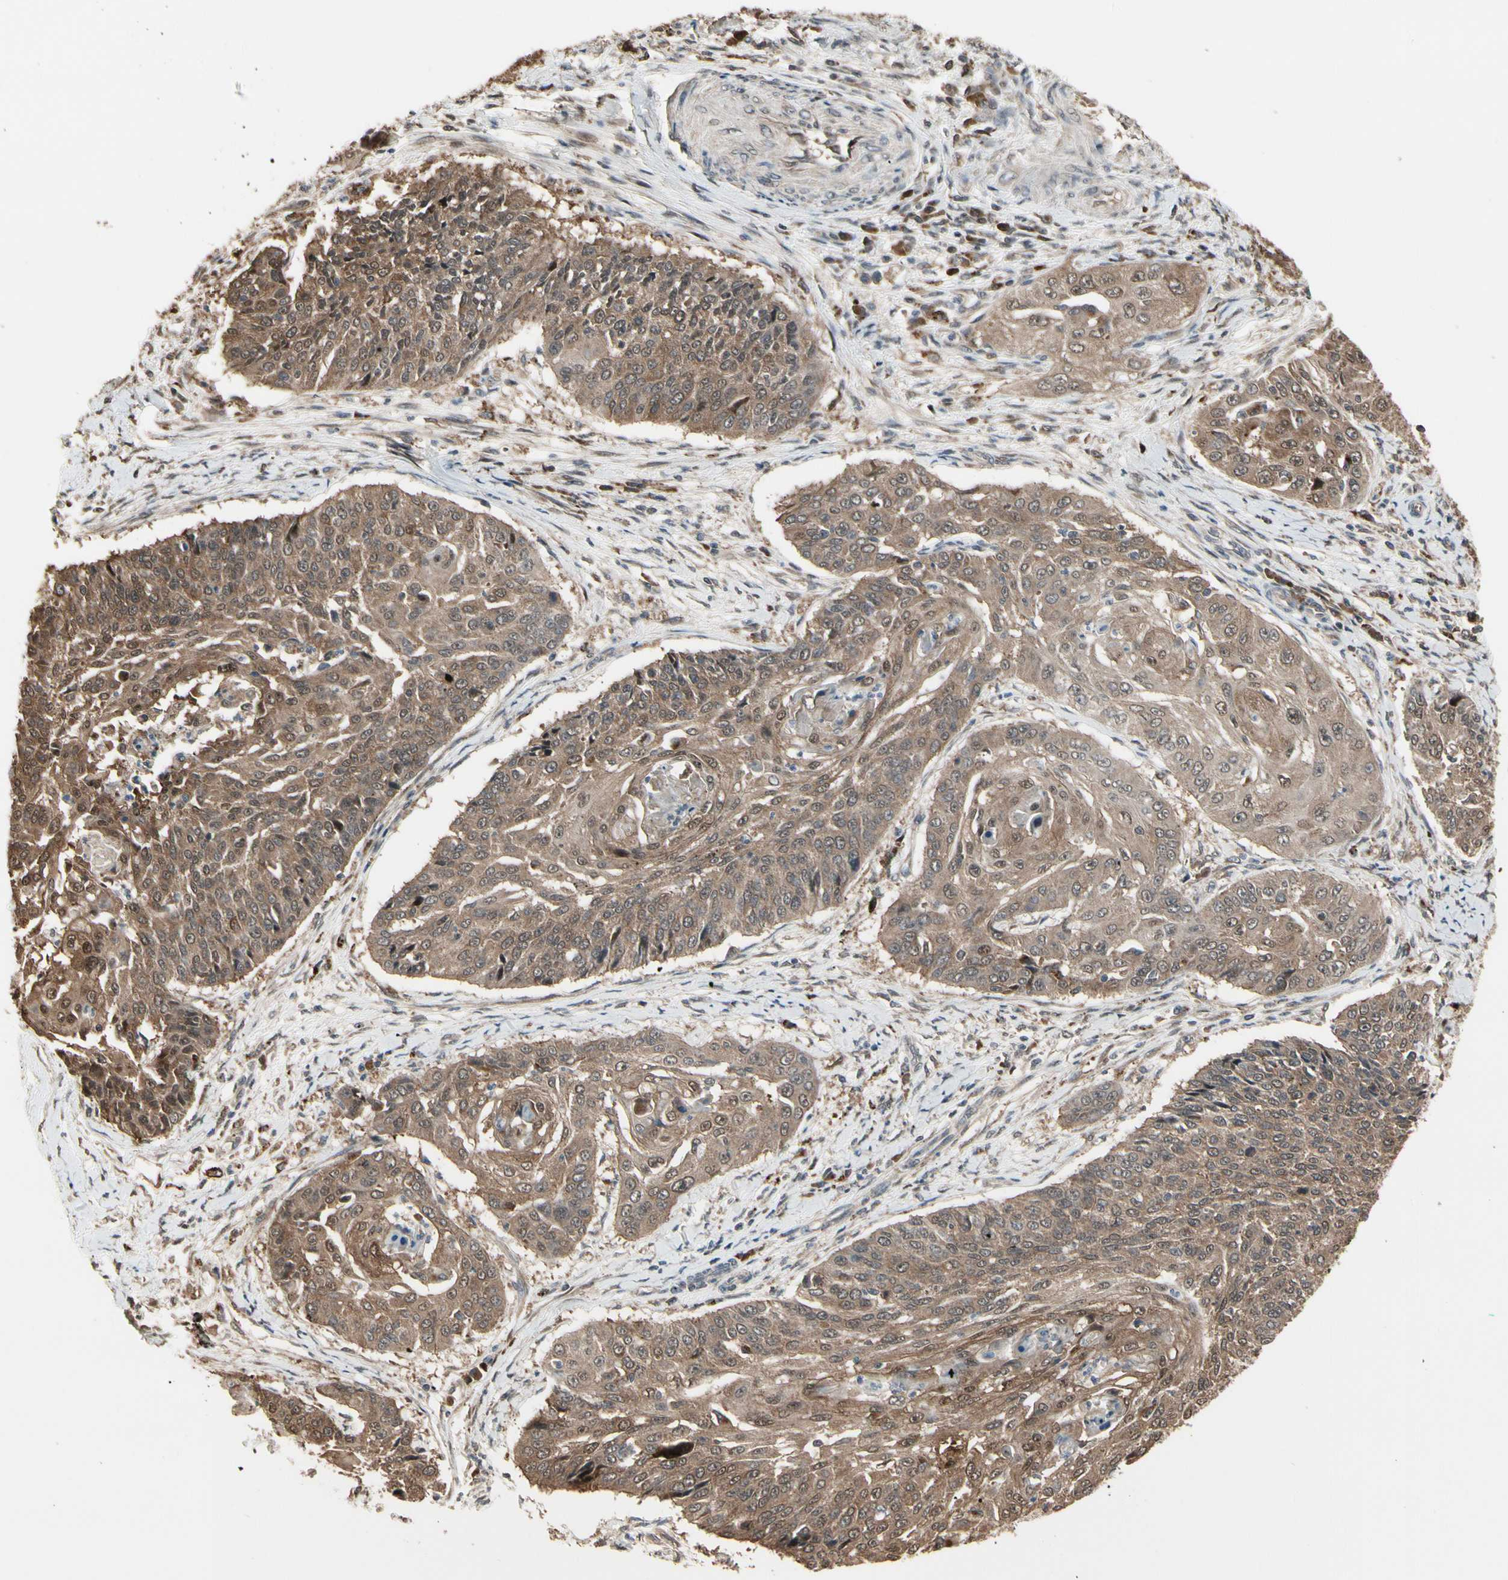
{"staining": {"intensity": "weak", "quantity": ">75%", "location": "cytoplasmic/membranous"}, "tissue": "cervical cancer", "cell_type": "Tumor cells", "image_type": "cancer", "snomed": [{"axis": "morphology", "description": "Squamous cell carcinoma, NOS"}, {"axis": "topography", "description": "Cervix"}], "caption": "A high-resolution micrograph shows immunohistochemistry (IHC) staining of cervical cancer, which shows weak cytoplasmic/membranous expression in about >75% of tumor cells. The protein of interest is stained brown, and the nuclei are stained in blue (DAB IHC with brightfield microscopy, high magnification).", "gene": "CSF1R", "patient": {"sex": "female", "age": 64}}